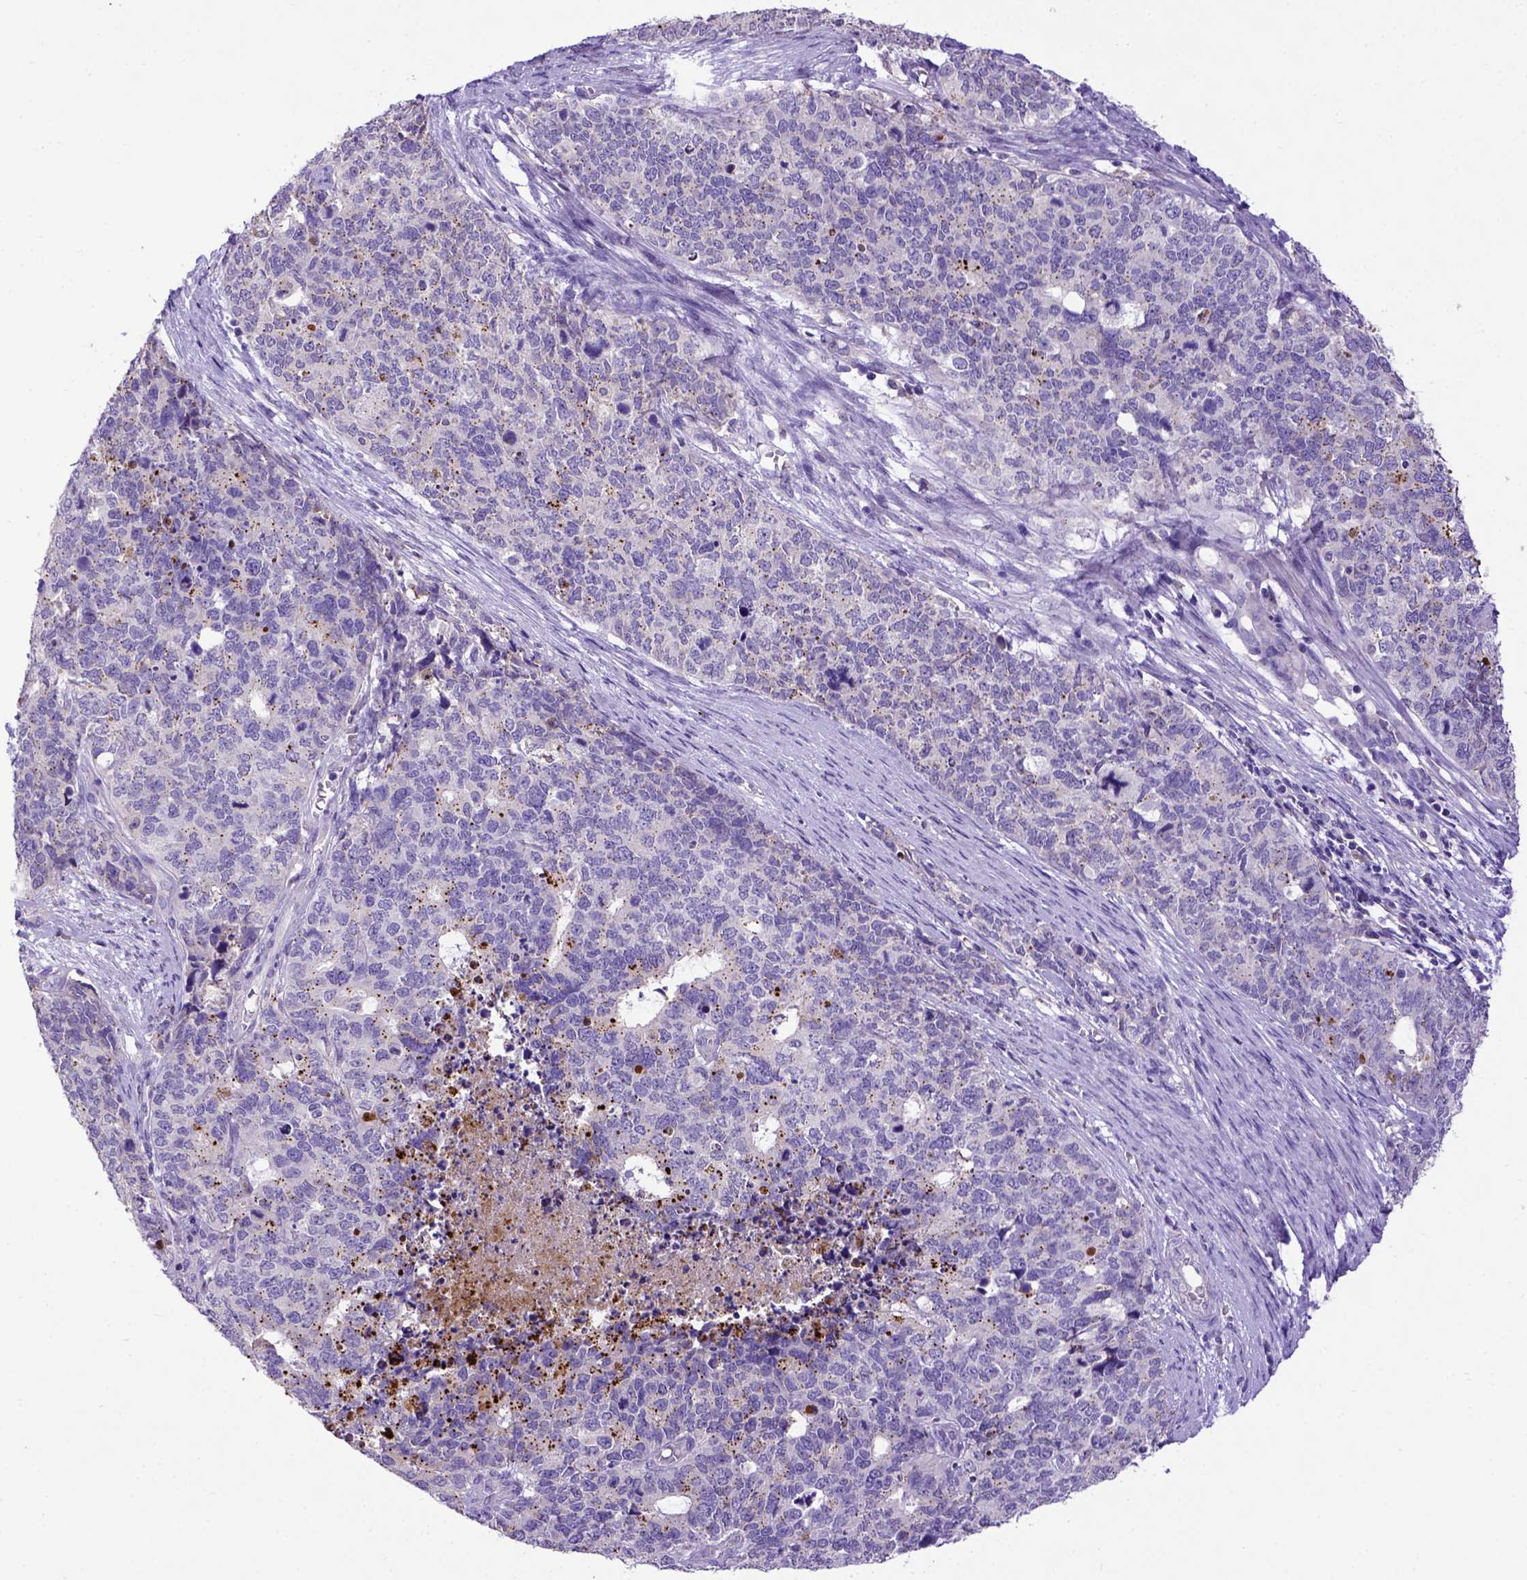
{"staining": {"intensity": "negative", "quantity": "none", "location": "none"}, "tissue": "cervical cancer", "cell_type": "Tumor cells", "image_type": "cancer", "snomed": [{"axis": "morphology", "description": "Squamous cell carcinoma, NOS"}, {"axis": "topography", "description": "Cervix"}], "caption": "The photomicrograph exhibits no significant staining in tumor cells of cervical cancer (squamous cell carcinoma).", "gene": "ADAM12", "patient": {"sex": "female", "age": 63}}